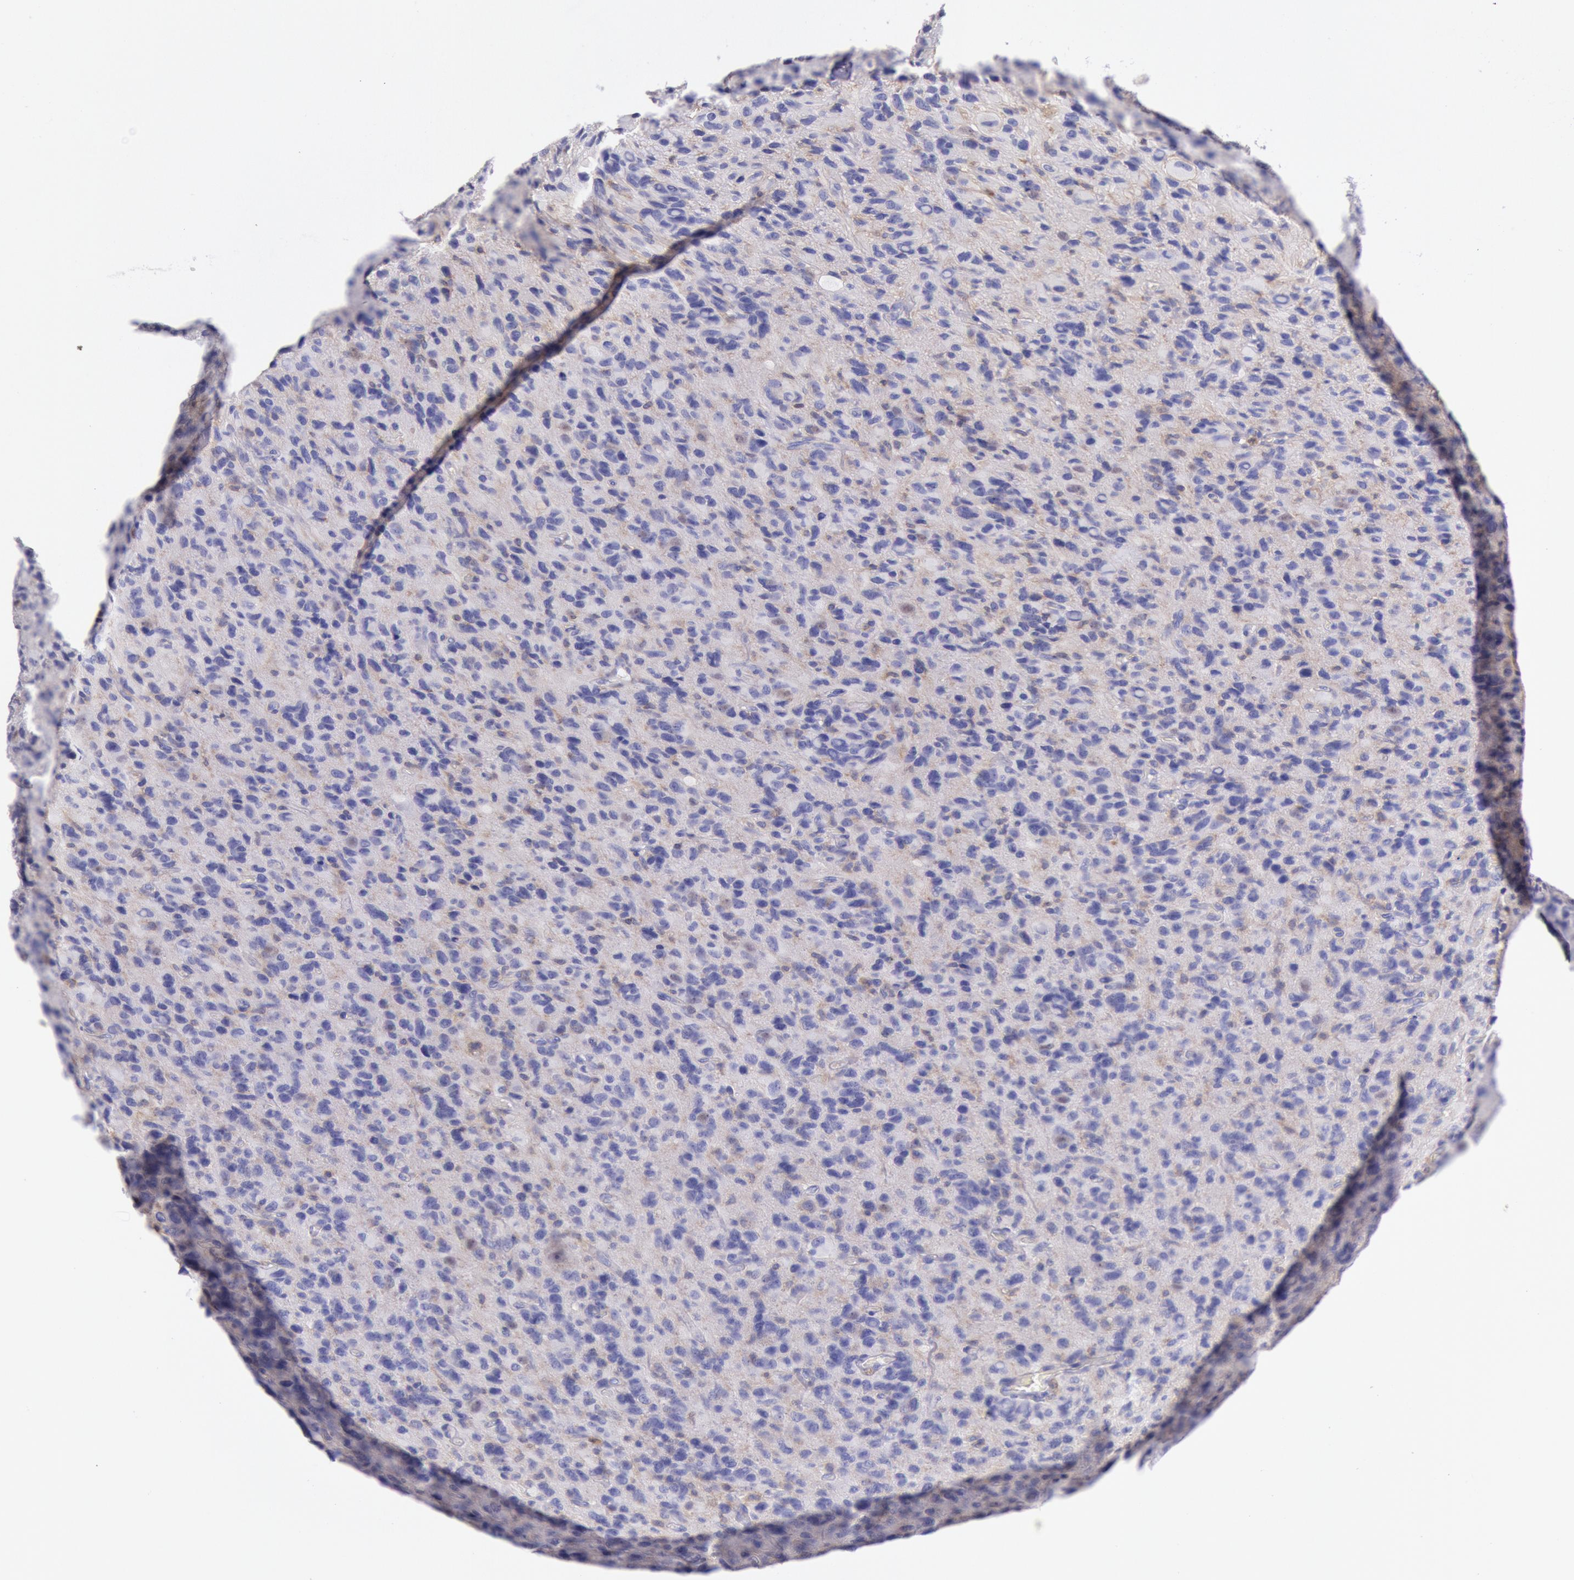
{"staining": {"intensity": "negative", "quantity": "none", "location": "none"}, "tissue": "glioma", "cell_type": "Tumor cells", "image_type": "cancer", "snomed": [{"axis": "morphology", "description": "Glioma, malignant, High grade"}, {"axis": "topography", "description": "Brain"}], "caption": "Immunohistochemistry micrograph of neoplastic tissue: human glioma stained with DAB shows no significant protein expression in tumor cells. (DAB (3,3'-diaminobenzidine) IHC, high magnification).", "gene": "LYN", "patient": {"sex": "male", "age": 77}}